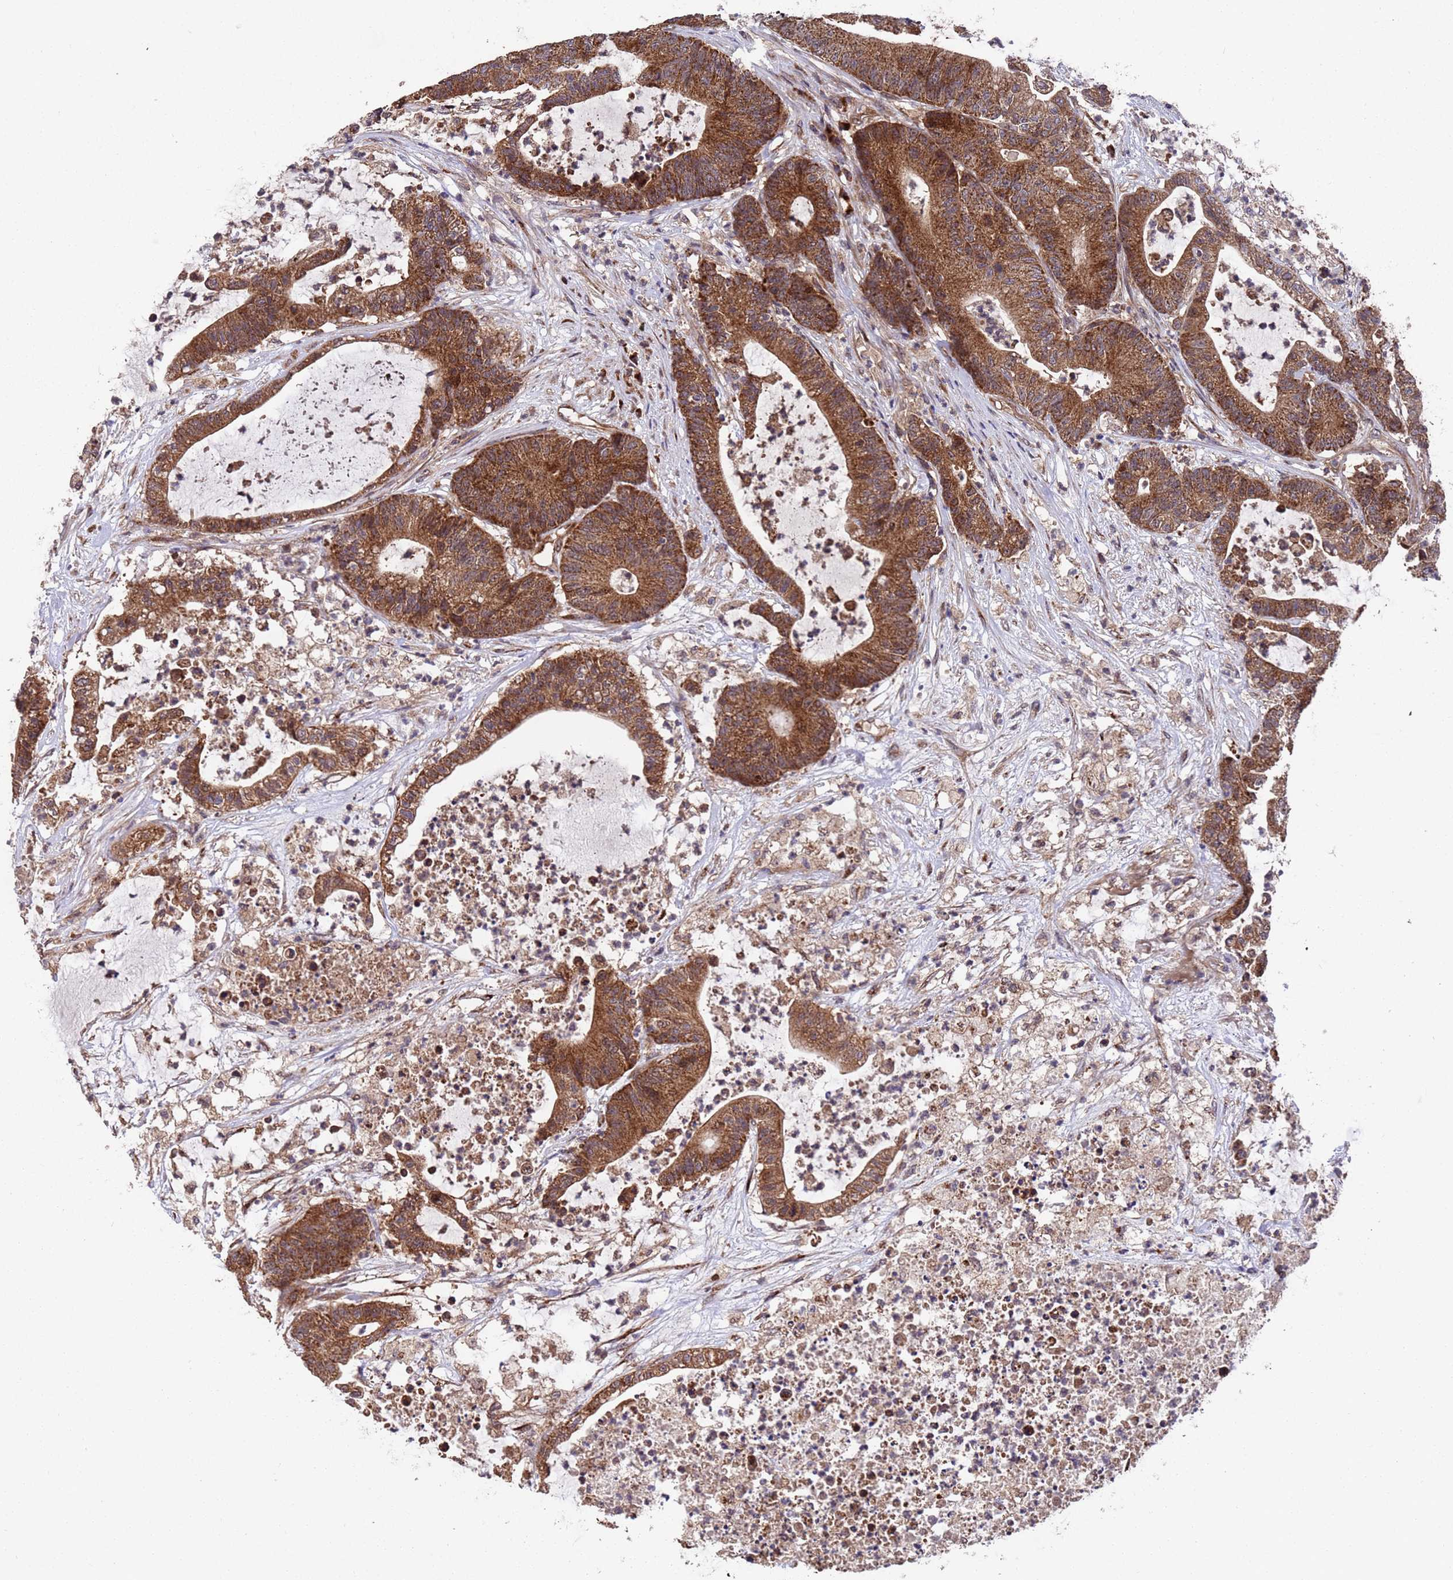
{"staining": {"intensity": "strong", "quantity": ">75%", "location": "cytoplasmic/membranous"}, "tissue": "colorectal cancer", "cell_type": "Tumor cells", "image_type": "cancer", "snomed": [{"axis": "morphology", "description": "Adenocarcinoma, NOS"}, {"axis": "topography", "description": "Colon"}], "caption": "Protein expression analysis of colorectal cancer (adenocarcinoma) demonstrates strong cytoplasmic/membranous expression in about >75% of tumor cells.", "gene": "TSR3", "patient": {"sex": "female", "age": 84}}